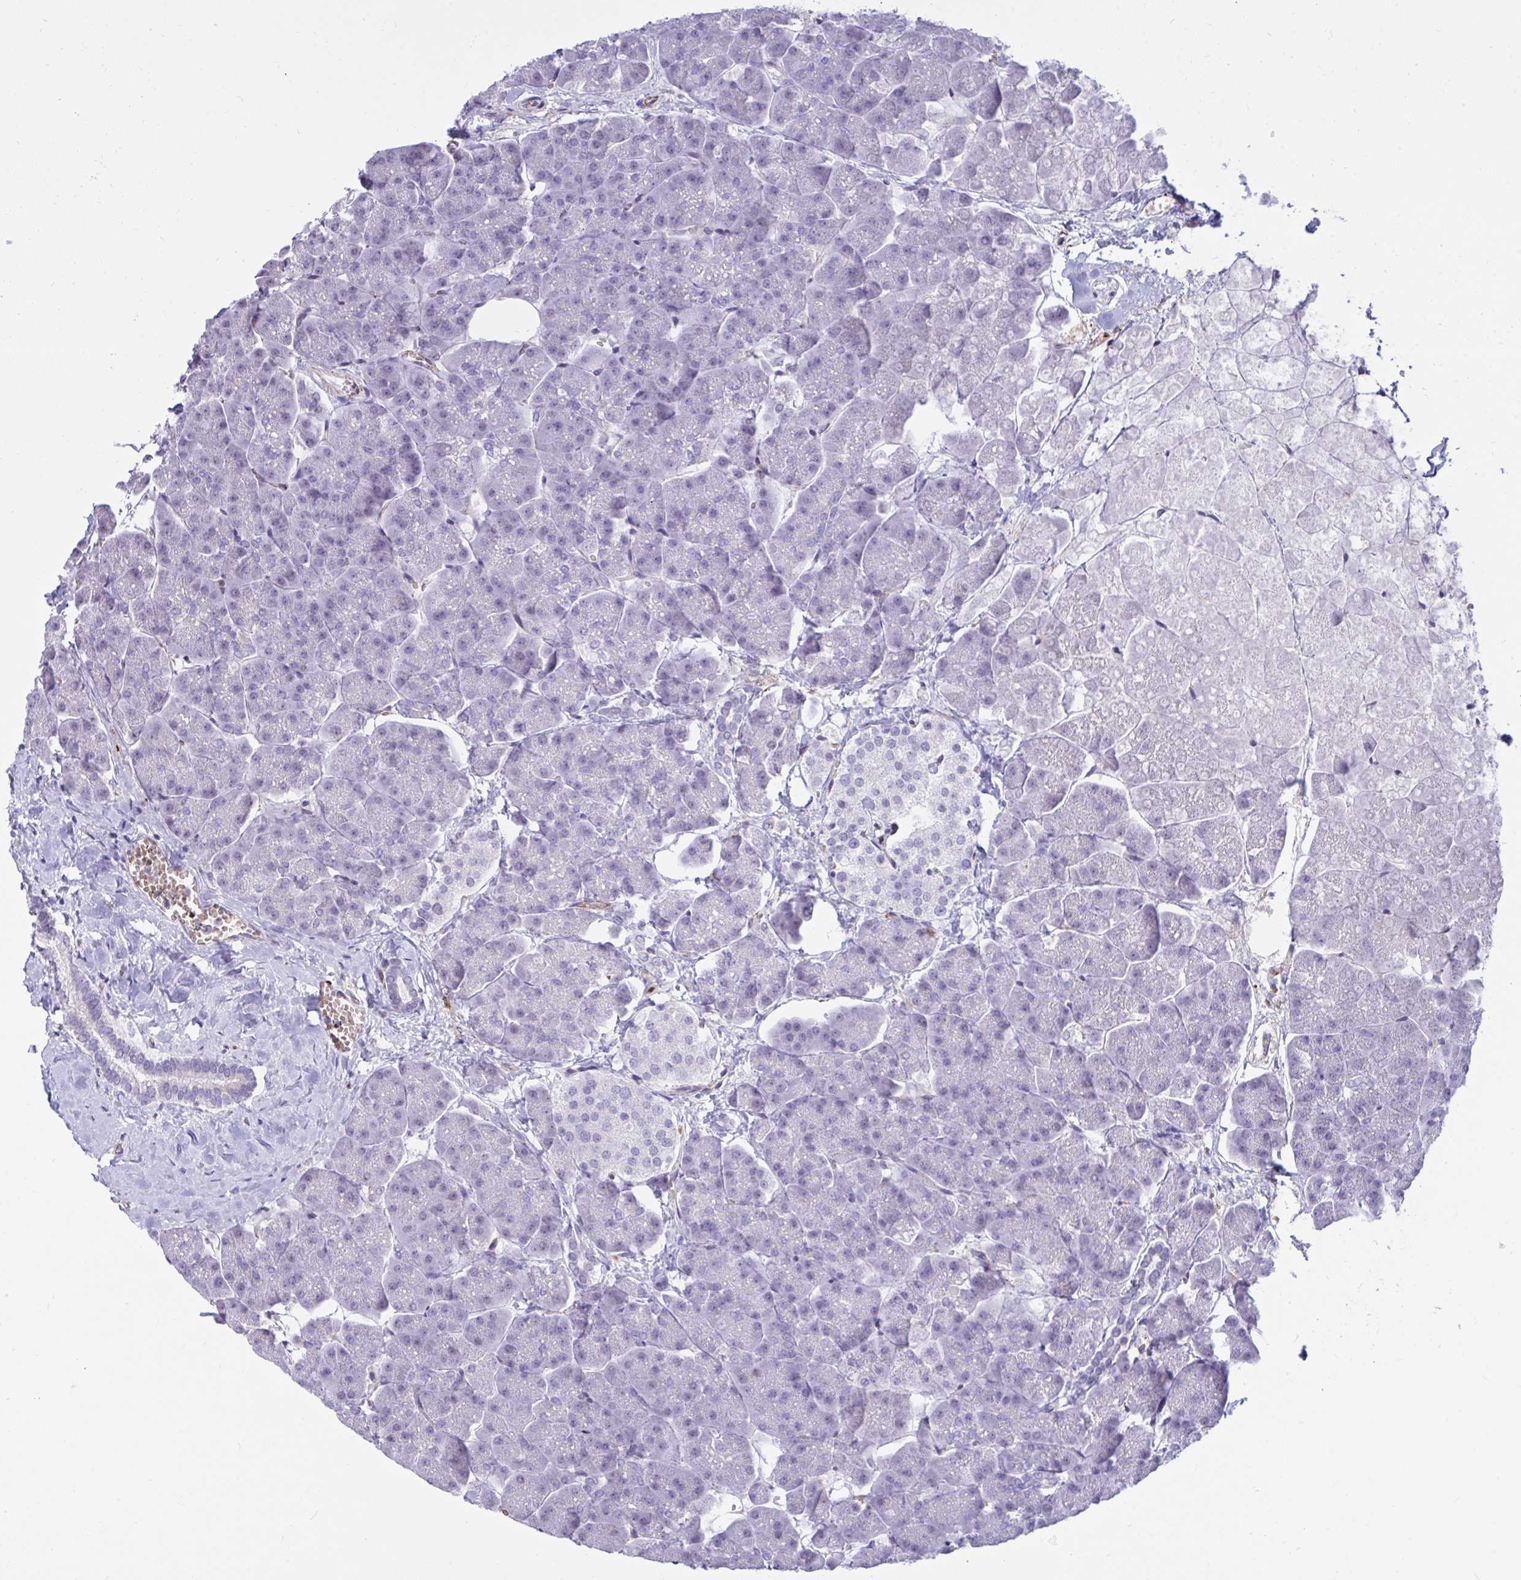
{"staining": {"intensity": "moderate", "quantity": "<25%", "location": "cytoplasmic/membranous"}, "tissue": "pancreas", "cell_type": "Exocrine glandular cells", "image_type": "normal", "snomed": [{"axis": "morphology", "description": "Normal tissue, NOS"}, {"axis": "topography", "description": "Pancreas"}, {"axis": "topography", "description": "Peripheral nerve tissue"}], "caption": "Benign pancreas was stained to show a protein in brown. There is low levels of moderate cytoplasmic/membranous staining in approximately <25% of exocrine glandular cells.", "gene": "F2", "patient": {"sex": "male", "age": 54}}